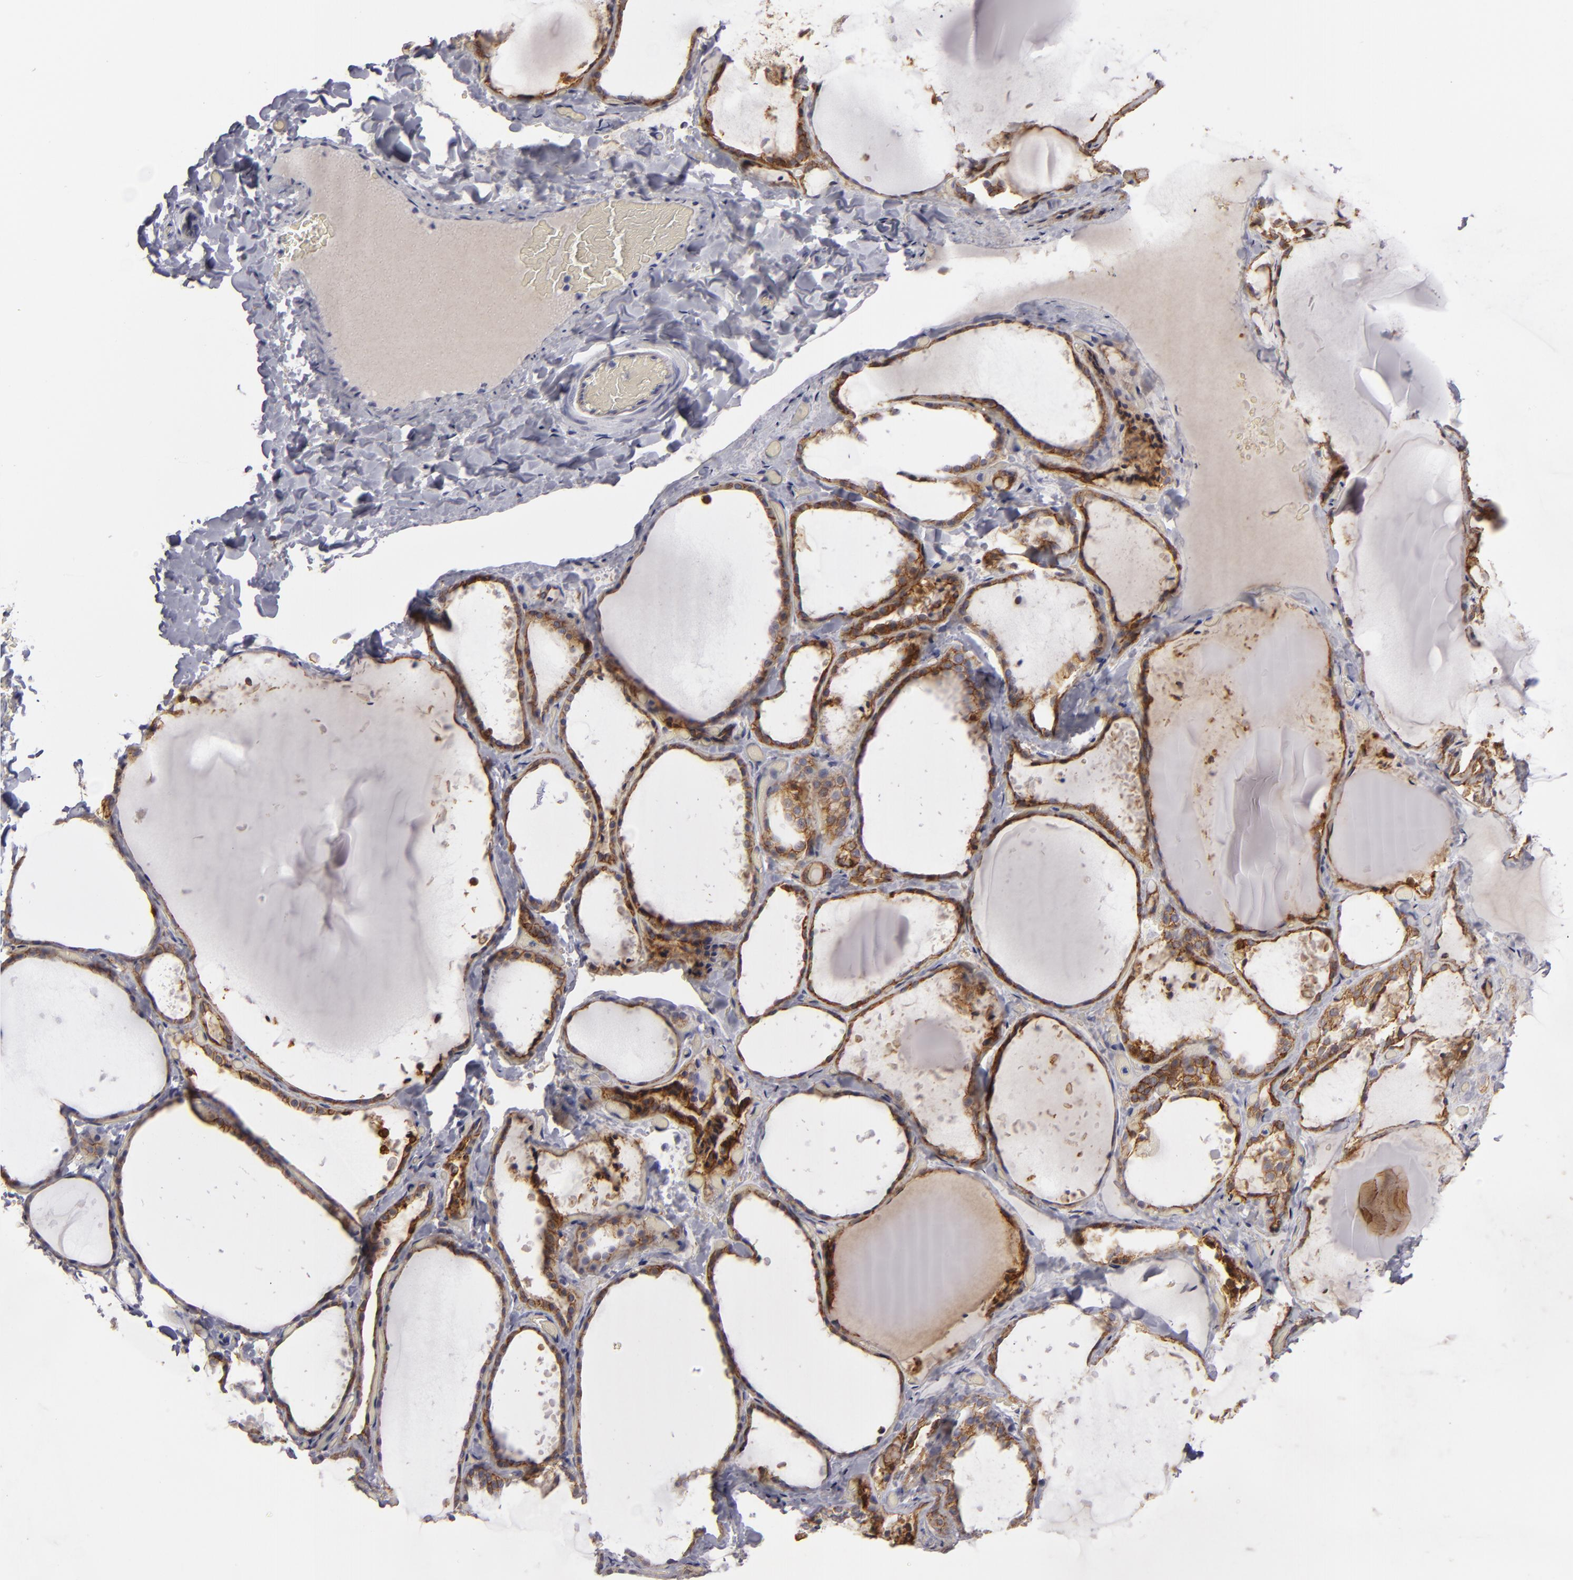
{"staining": {"intensity": "strong", "quantity": ">75%", "location": "cytoplasmic/membranous"}, "tissue": "thyroid gland", "cell_type": "Glandular cells", "image_type": "normal", "snomed": [{"axis": "morphology", "description": "Normal tissue, NOS"}, {"axis": "topography", "description": "Thyroid gland"}], "caption": "High-magnification brightfield microscopy of normal thyroid gland stained with DAB (3,3'-diaminobenzidine) (brown) and counterstained with hematoxylin (blue). glandular cells exhibit strong cytoplasmic/membranous positivity is present in approximately>75% of cells.", "gene": "JUP", "patient": {"sex": "female", "age": 22}}